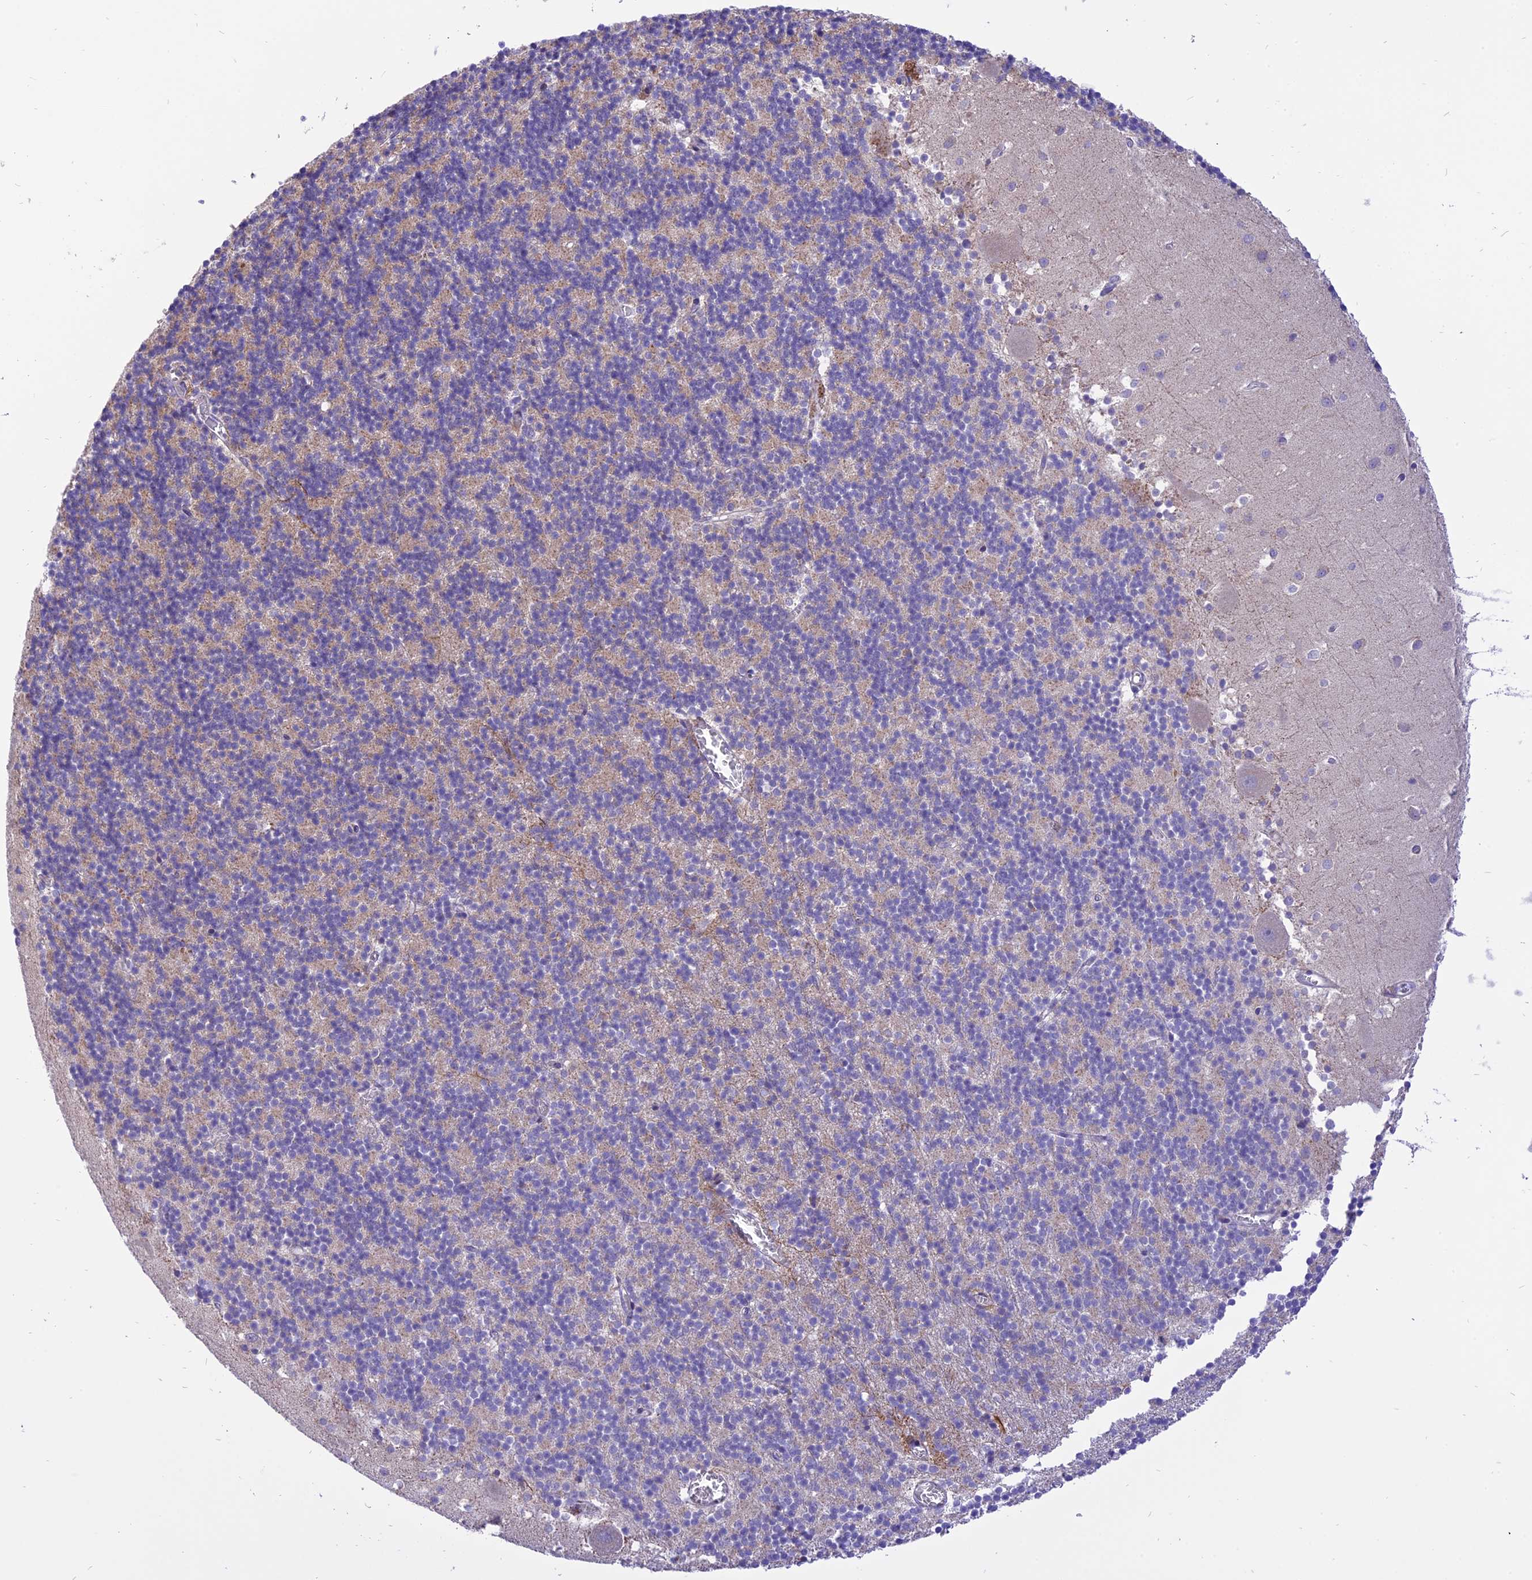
{"staining": {"intensity": "moderate", "quantity": "25%-75%", "location": "cytoplasmic/membranous"}, "tissue": "cerebellum", "cell_type": "Cells in granular layer", "image_type": "normal", "snomed": [{"axis": "morphology", "description": "Normal tissue, NOS"}, {"axis": "topography", "description": "Cerebellum"}], "caption": "A brown stain highlights moderate cytoplasmic/membranous staining of a protein in cells in granular layer of normal human cerebellum. (Brightfield microscopy of DAB IHC at high magnification).", "gene": "ARMCX6", "patient": {"sex": "male", "age": 54}}